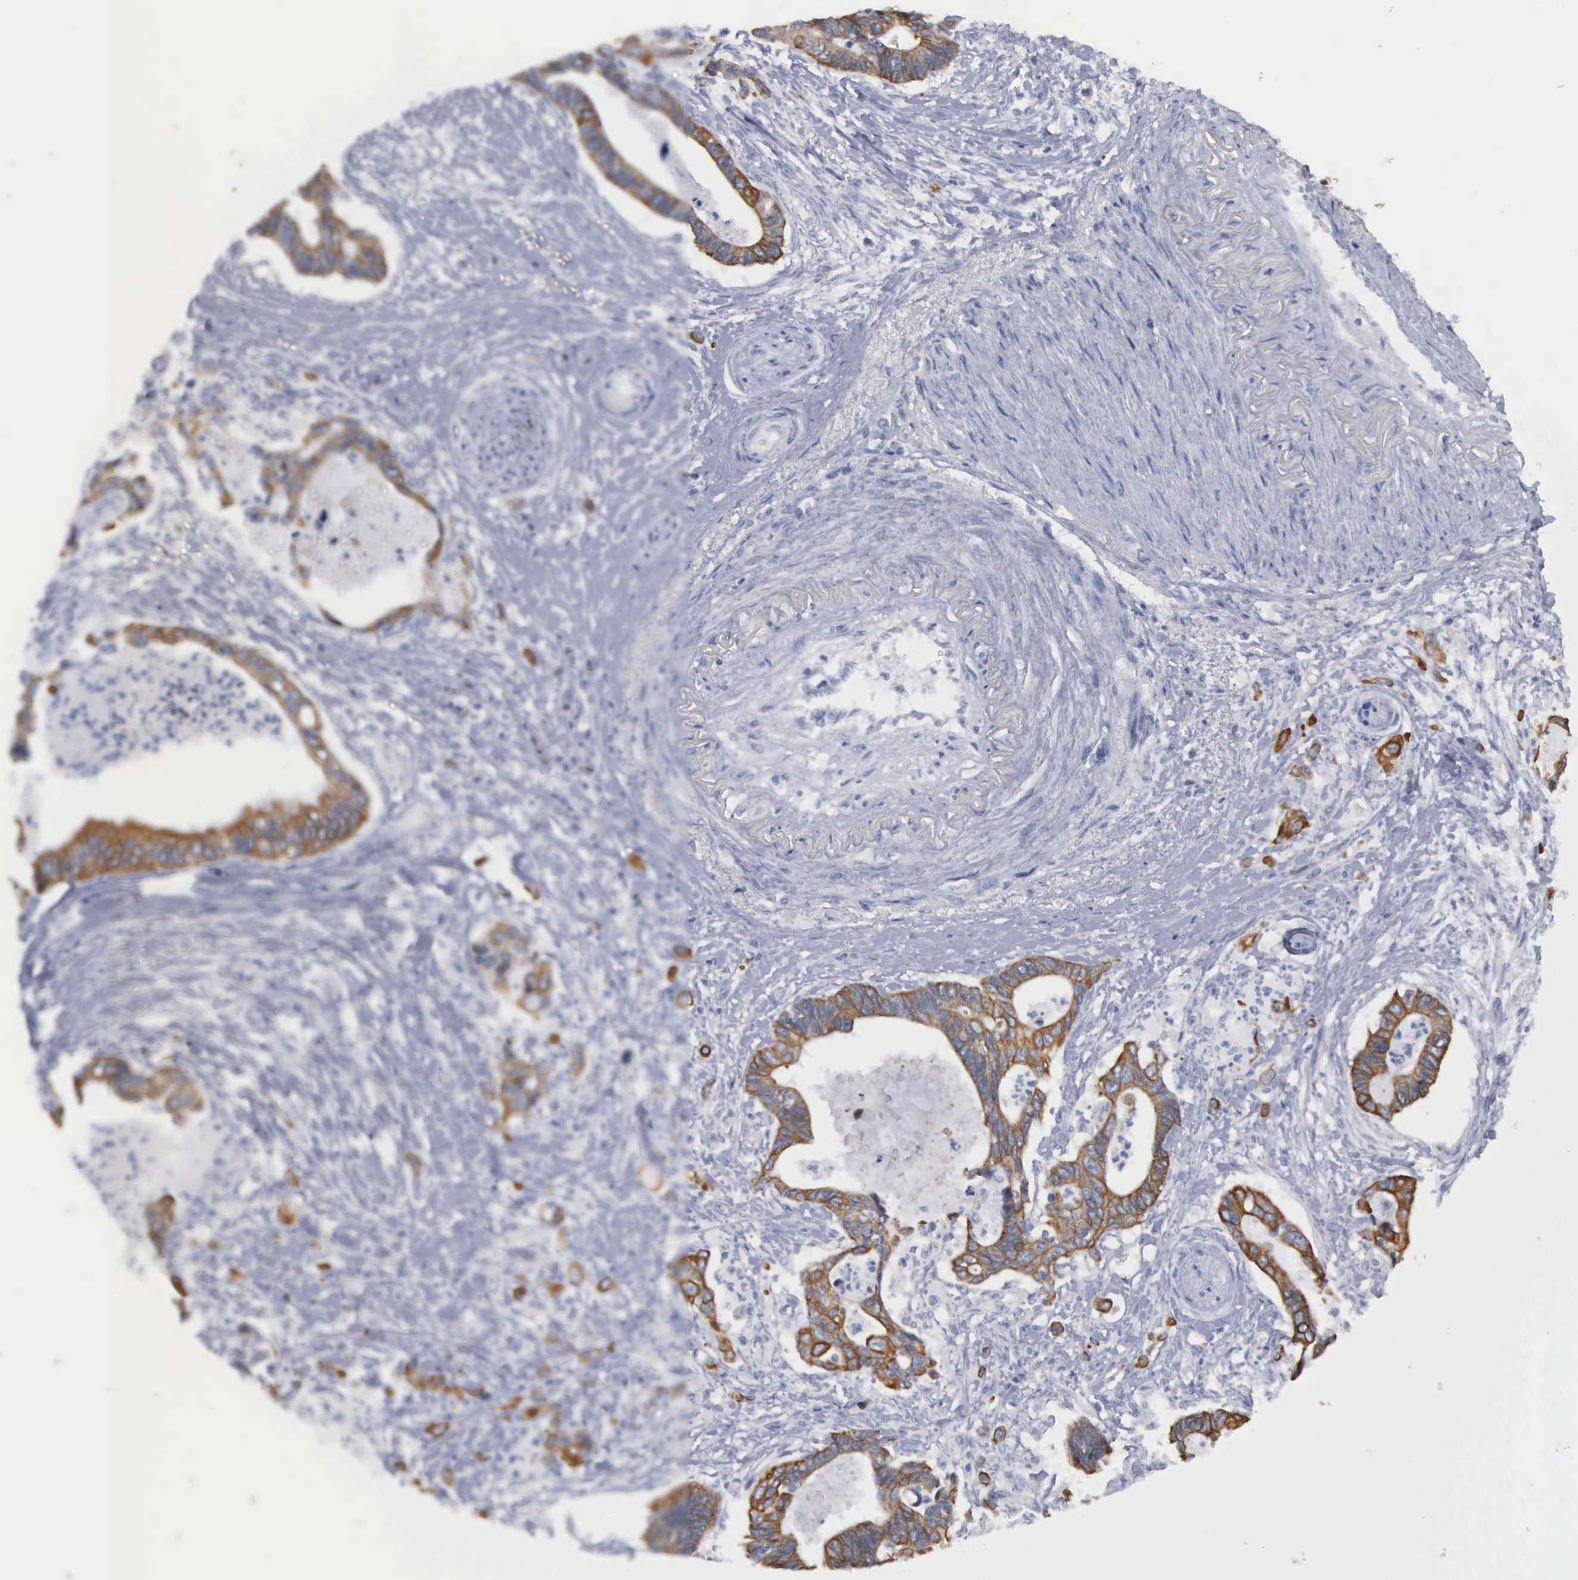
{"staining": {"intensity": "moderate", "quantity": "25%-75%", "location": "cytoplasmic/membranous"}, "tissue": "pancreatic cancer", "cell_type": "Tumor cells", "image_type": "cancer", "snomed": [{"axis": "morphology", "description": "Adenocarcinoma, NOS"}, {"axis": "topography", "description": "Pancreas"}], "caption": "Pancreatic cancer tissue reveals moderate cytoplasmic/membranous positivity in approximately 25%-75% of tumor cells, visualized by immunohistochemistry.", "gene": "WDR89", "patient": {"sex": "female", "age": 70}}